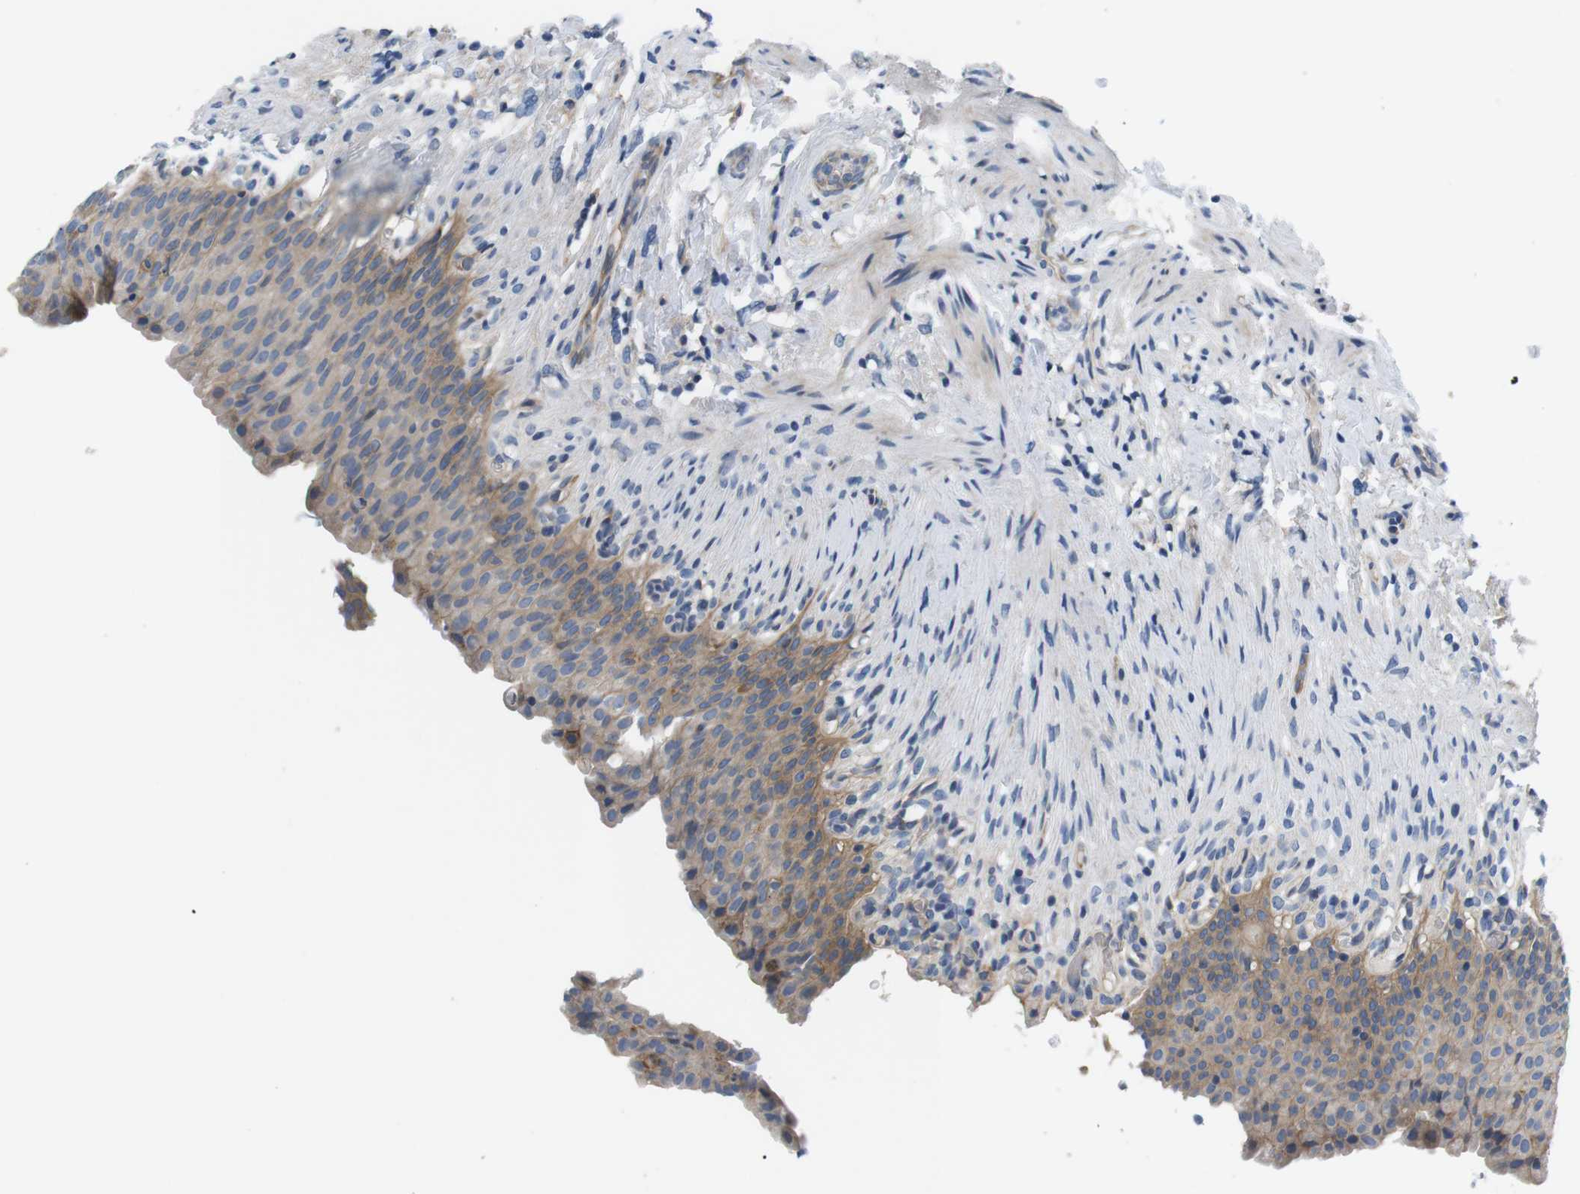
{"staining": {"intensity": "weak", "quantity": "25%-75%", "location": "cytoplasmic/membranous"}, "tissue": "urinary bladder", "cell_type": "Urothelial cells", "image_type": "normal", "snomed": [{"axis": "morphology", "description": "Normal tissue, NOS"}, {"axis": "topography", "description": "Urinary bladder"}], "caption": "Urothelial cells exhibit low levels of weak cytoplasmic/membranous expression in about 25%-75% of cells in normal urinary bladder.", "gene": "SLC30A1", "patient": {"sex": "female", "age": 79}}